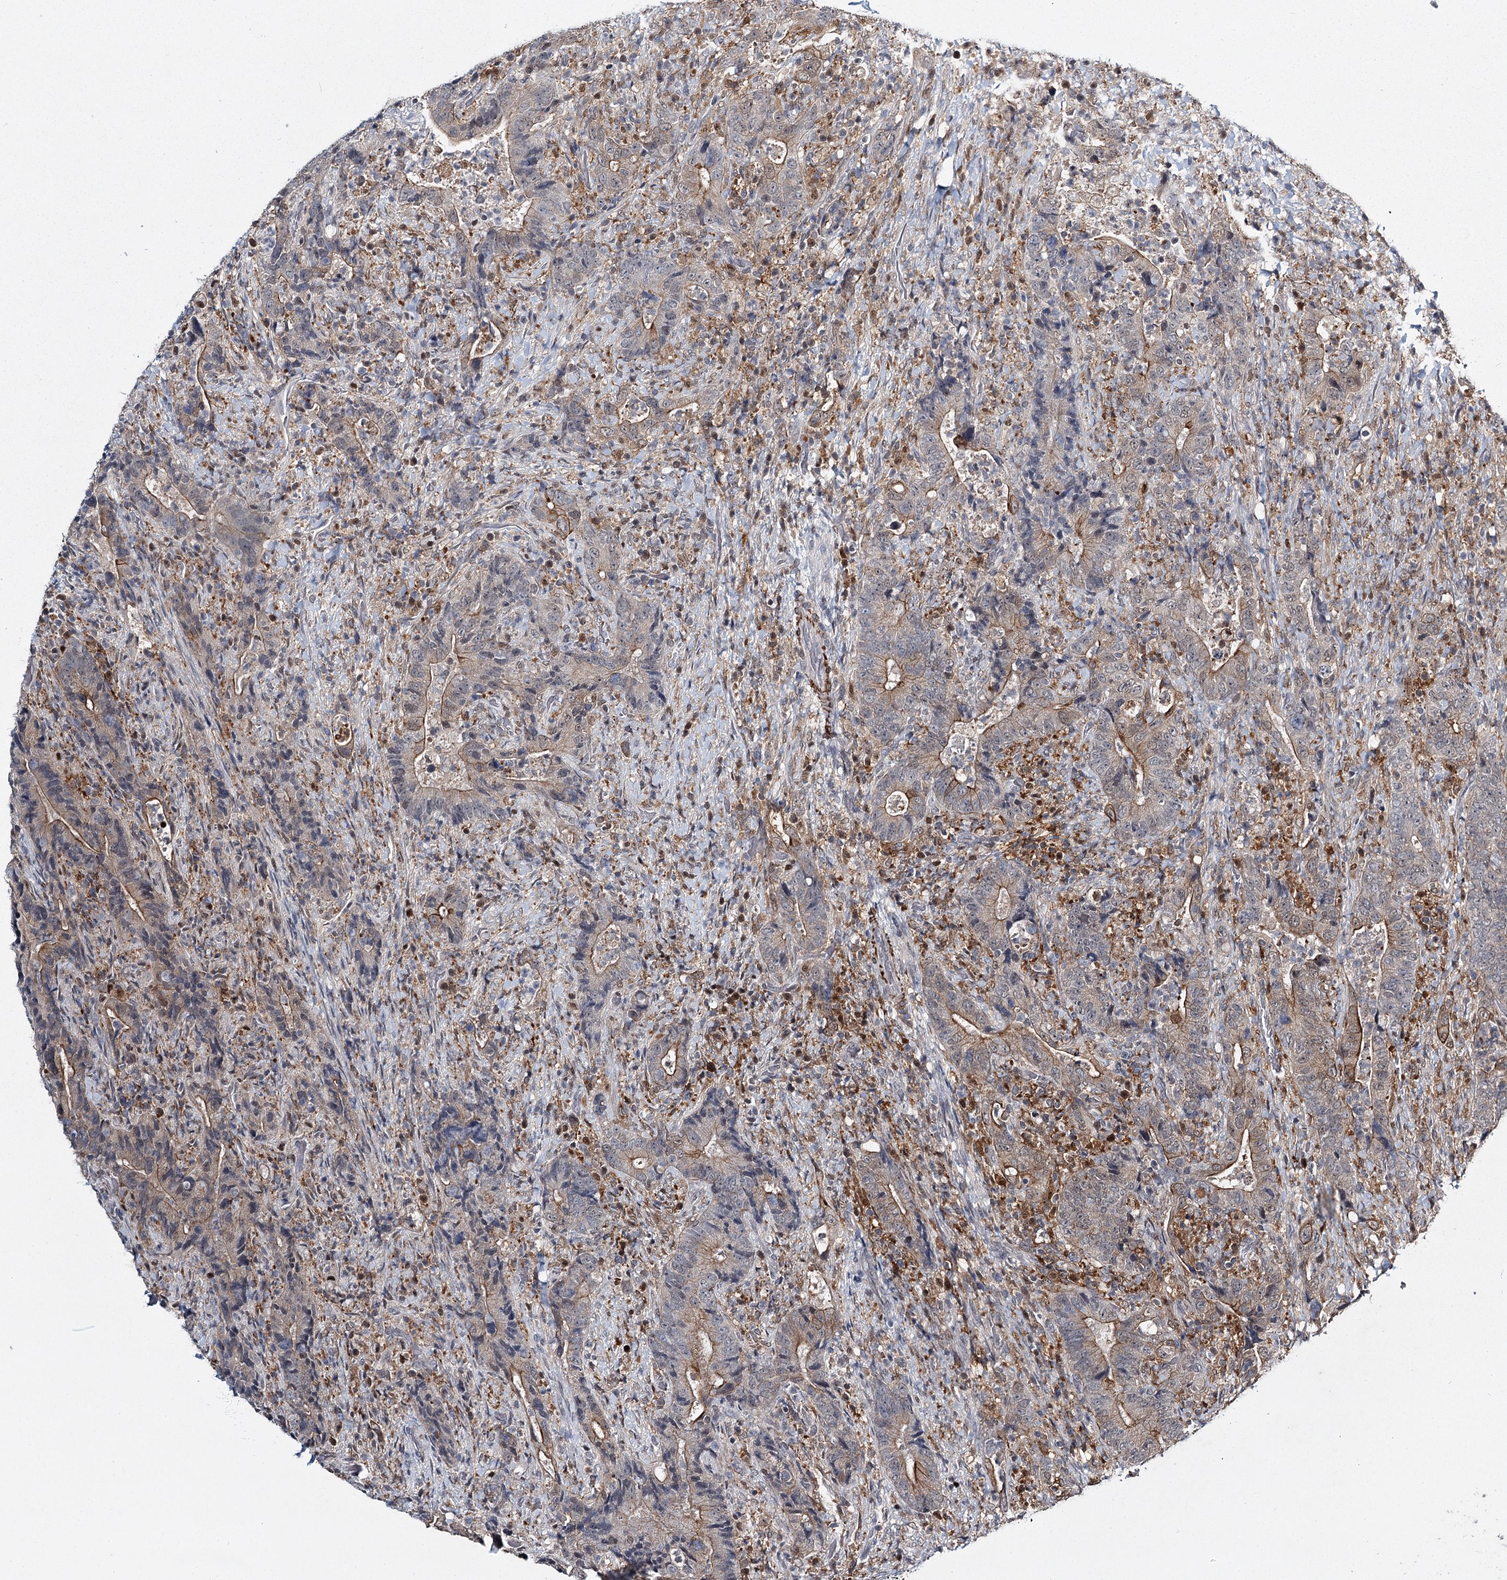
{"staining": {"intensity": "weak", "quantity": "25%-75%", "location": "cytoplasmic/membranous"}, "tissue": "colorectal cancer", "cell_type": "Tumor cells", "image_type": "cancer", "snomed": [{"axis": "morphology", "description": "Adenocarcinoma, NOS"}, {"axis": "topography", "description": "Colon"}], "caption": "This micrograph demonstrates immunohistochemistry (IHC) staining of colorectal adenocarcinoma, with low weak cytoplasmic/membranous positivity in approximately 25%-75% of tumor cells.", "gene": "TMEM70", "patient": {"sex": "female", "age": 75}}